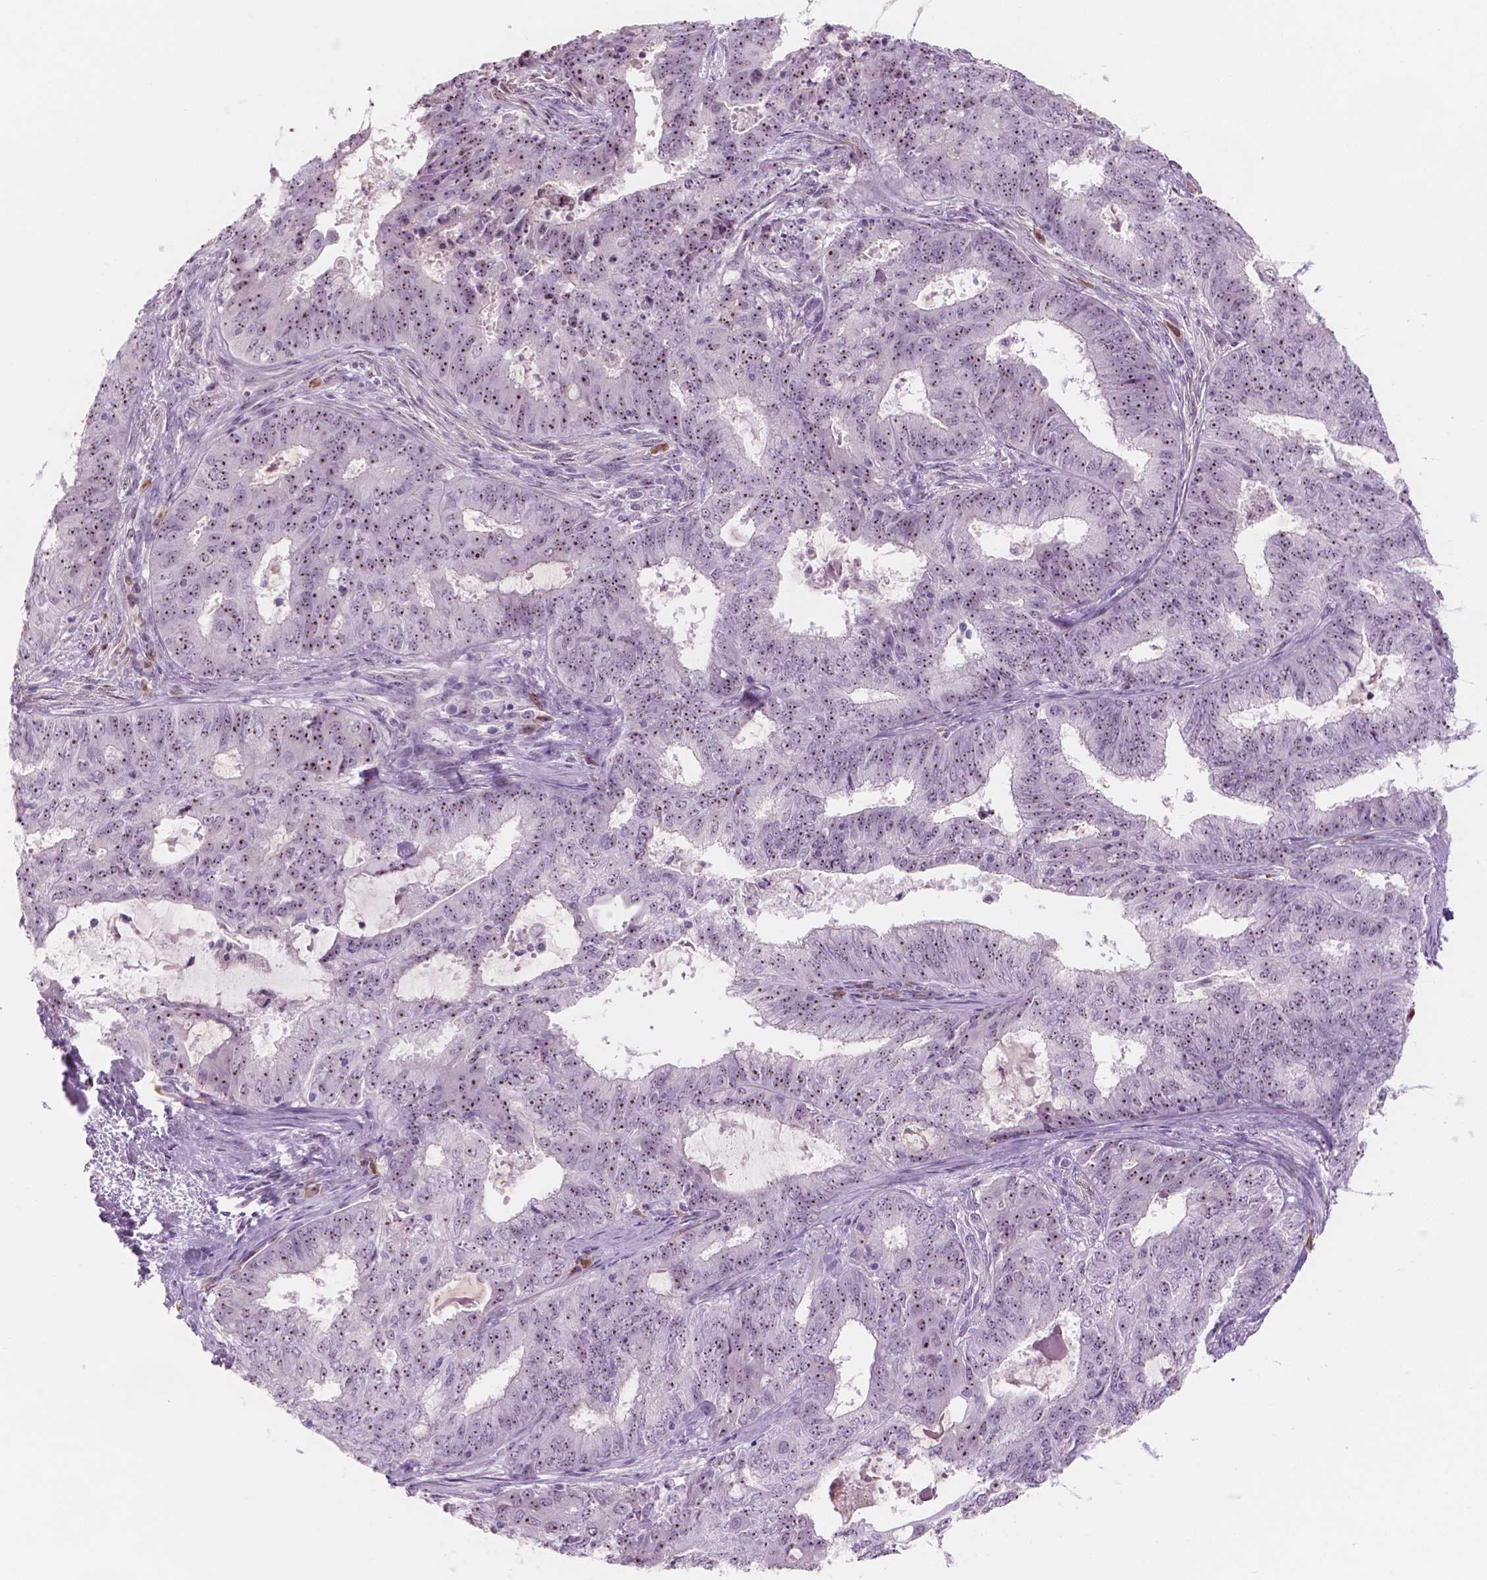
{"staining": {"intensity": "moderate", "quantity": "25%-75%", "location": "nuclear"}, "tissue": "endometrial cancer", "cell_type": "Tumor cells", "image_type": "cancer", "snomed": [{"axis": "morphology", "description": "Adenocarcinoma, NOS"}, {"axis": "topography", "description": "Endometrium"}], "caption": "High-magnification brightfield microscopy of adenocarcinoma (endometrial) stained with DAB (brown) and counterstained with hematoxylin (blue). tumor cells exhibit moderate nuclear expression is seen in about25%-75% of cells. The protein is stained brown, and the nuclei are stained in blue (DAB IHC with brightfield microscopy, high magnification).", "gene": "ZNF853", "patient": {"sex": "female", "age": 62}}